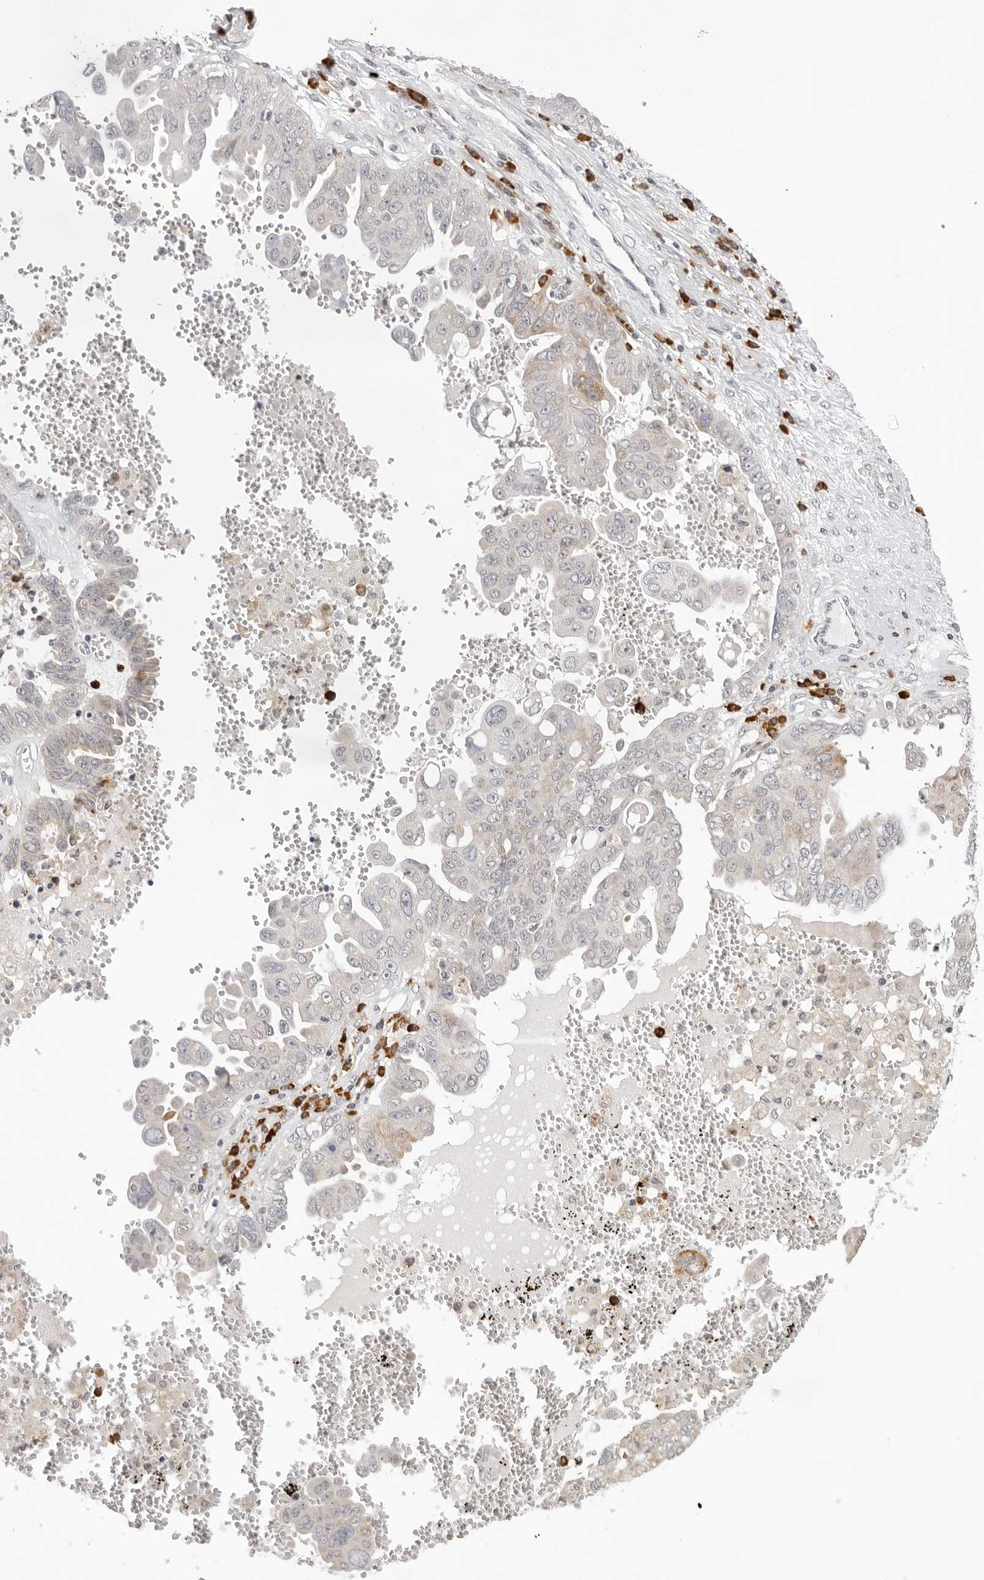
{"staining": {"intensity": "negative", "quantity": "none", "location": "none"}, "tissue": "ovarian cancer", "cell_type": "Tumor cells", "image_type": "cancer", "snomed": [{"axis": "morphology", "description": "Carcinoma, endometroid"}, {"axis": "topography", "description": "Ovary"}], "caption": "Human ovarian endometroid carcinoma stained for a protein using IHC demonstrates no expression in tumor cells.", "gene": "IL17RA", "patient": {"sex": "female", "age": 62}}